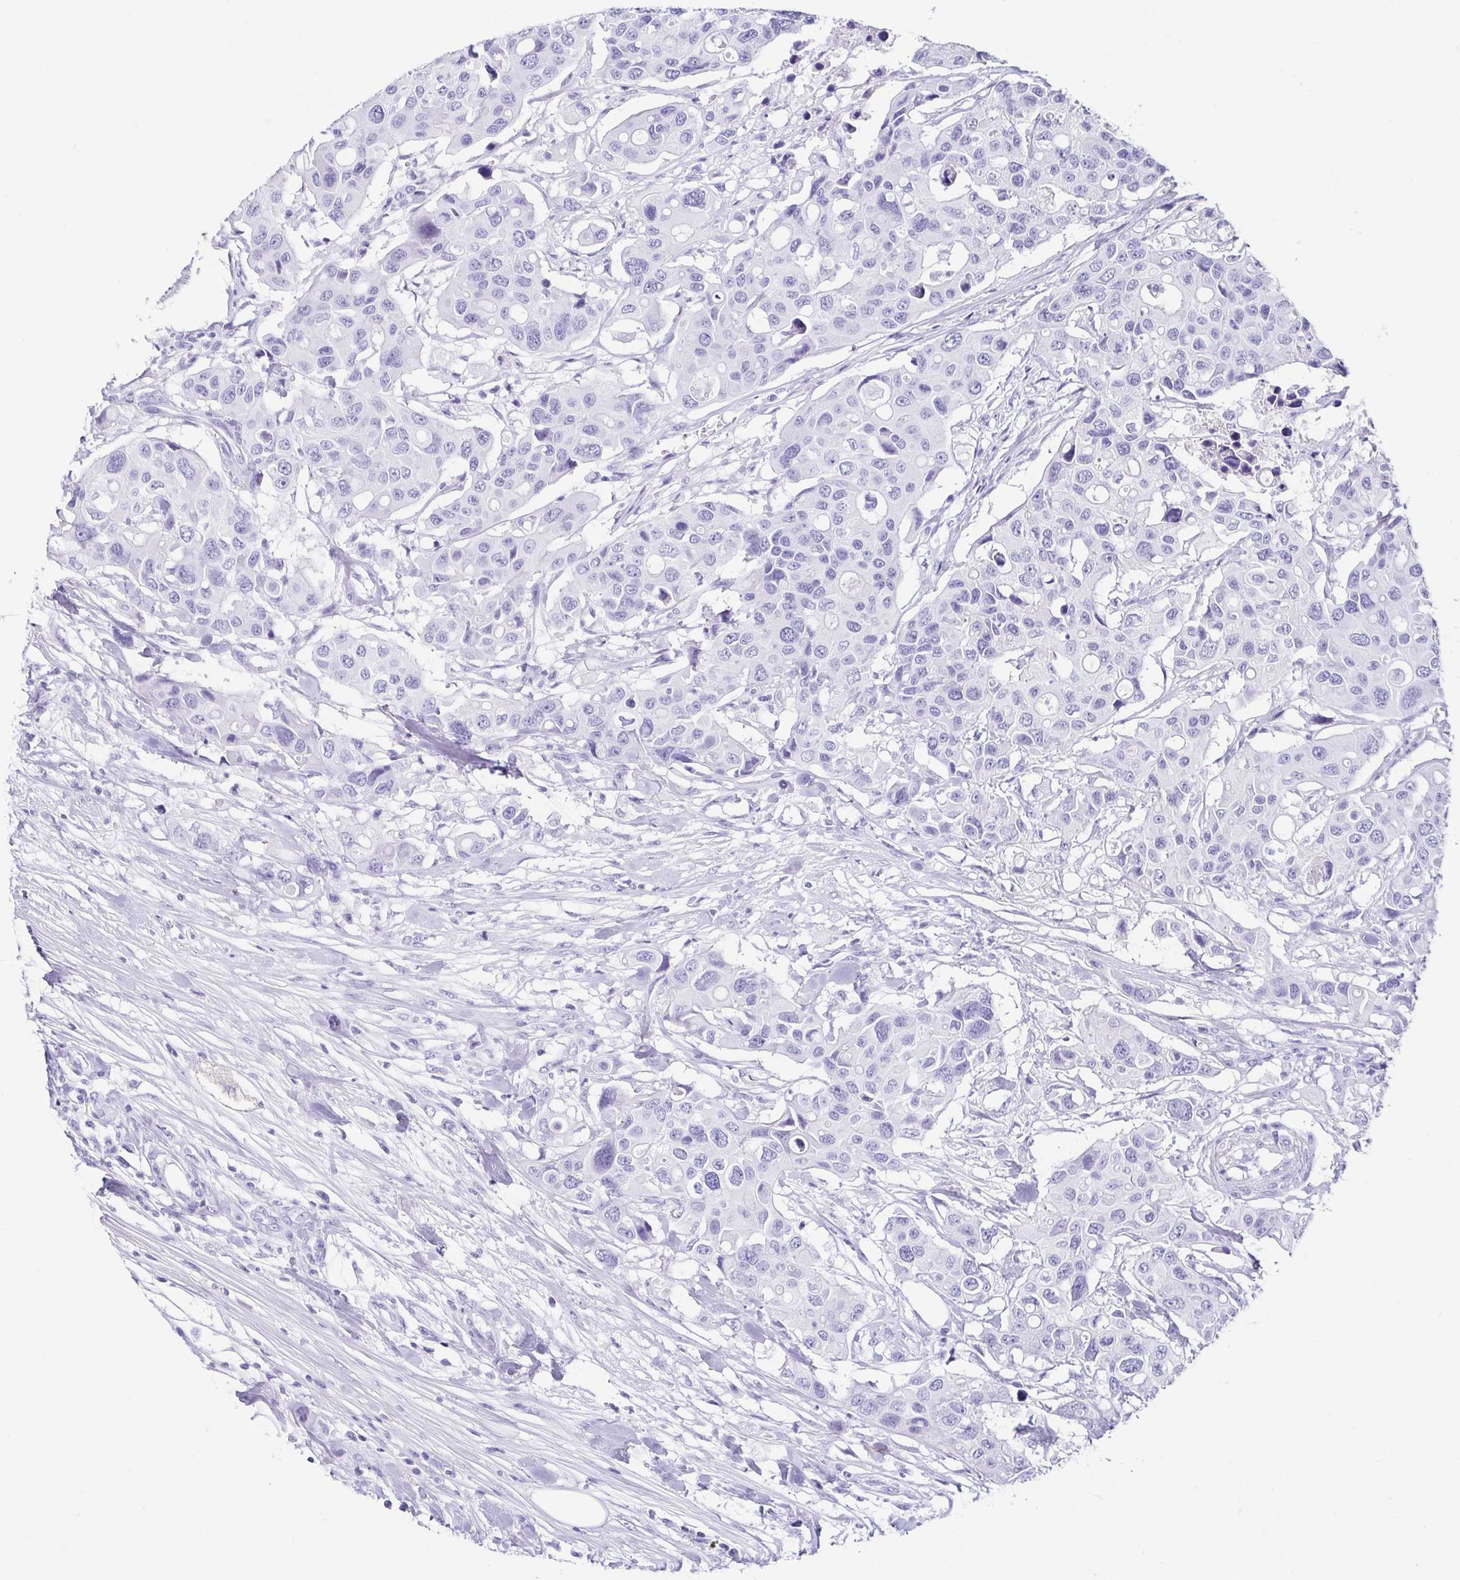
{"staining": {"intensity": "negative", "quantity": "none", "location": "none"}, "tissue": "colorectal cancer", "cell_type": "Tumor cells", "image_type": "cancer", "snomed": [{"axis": "morphology", "description": "Adenocarcinoma, NOS"}, {"axis": "topography", "description": "Colon"}], "caption": "Tumor cells show no significant expression in colorectal cancer (adenocarcinoma).", "gene": "CD164L2", "patient": {"sex": "male", "age": 77}}